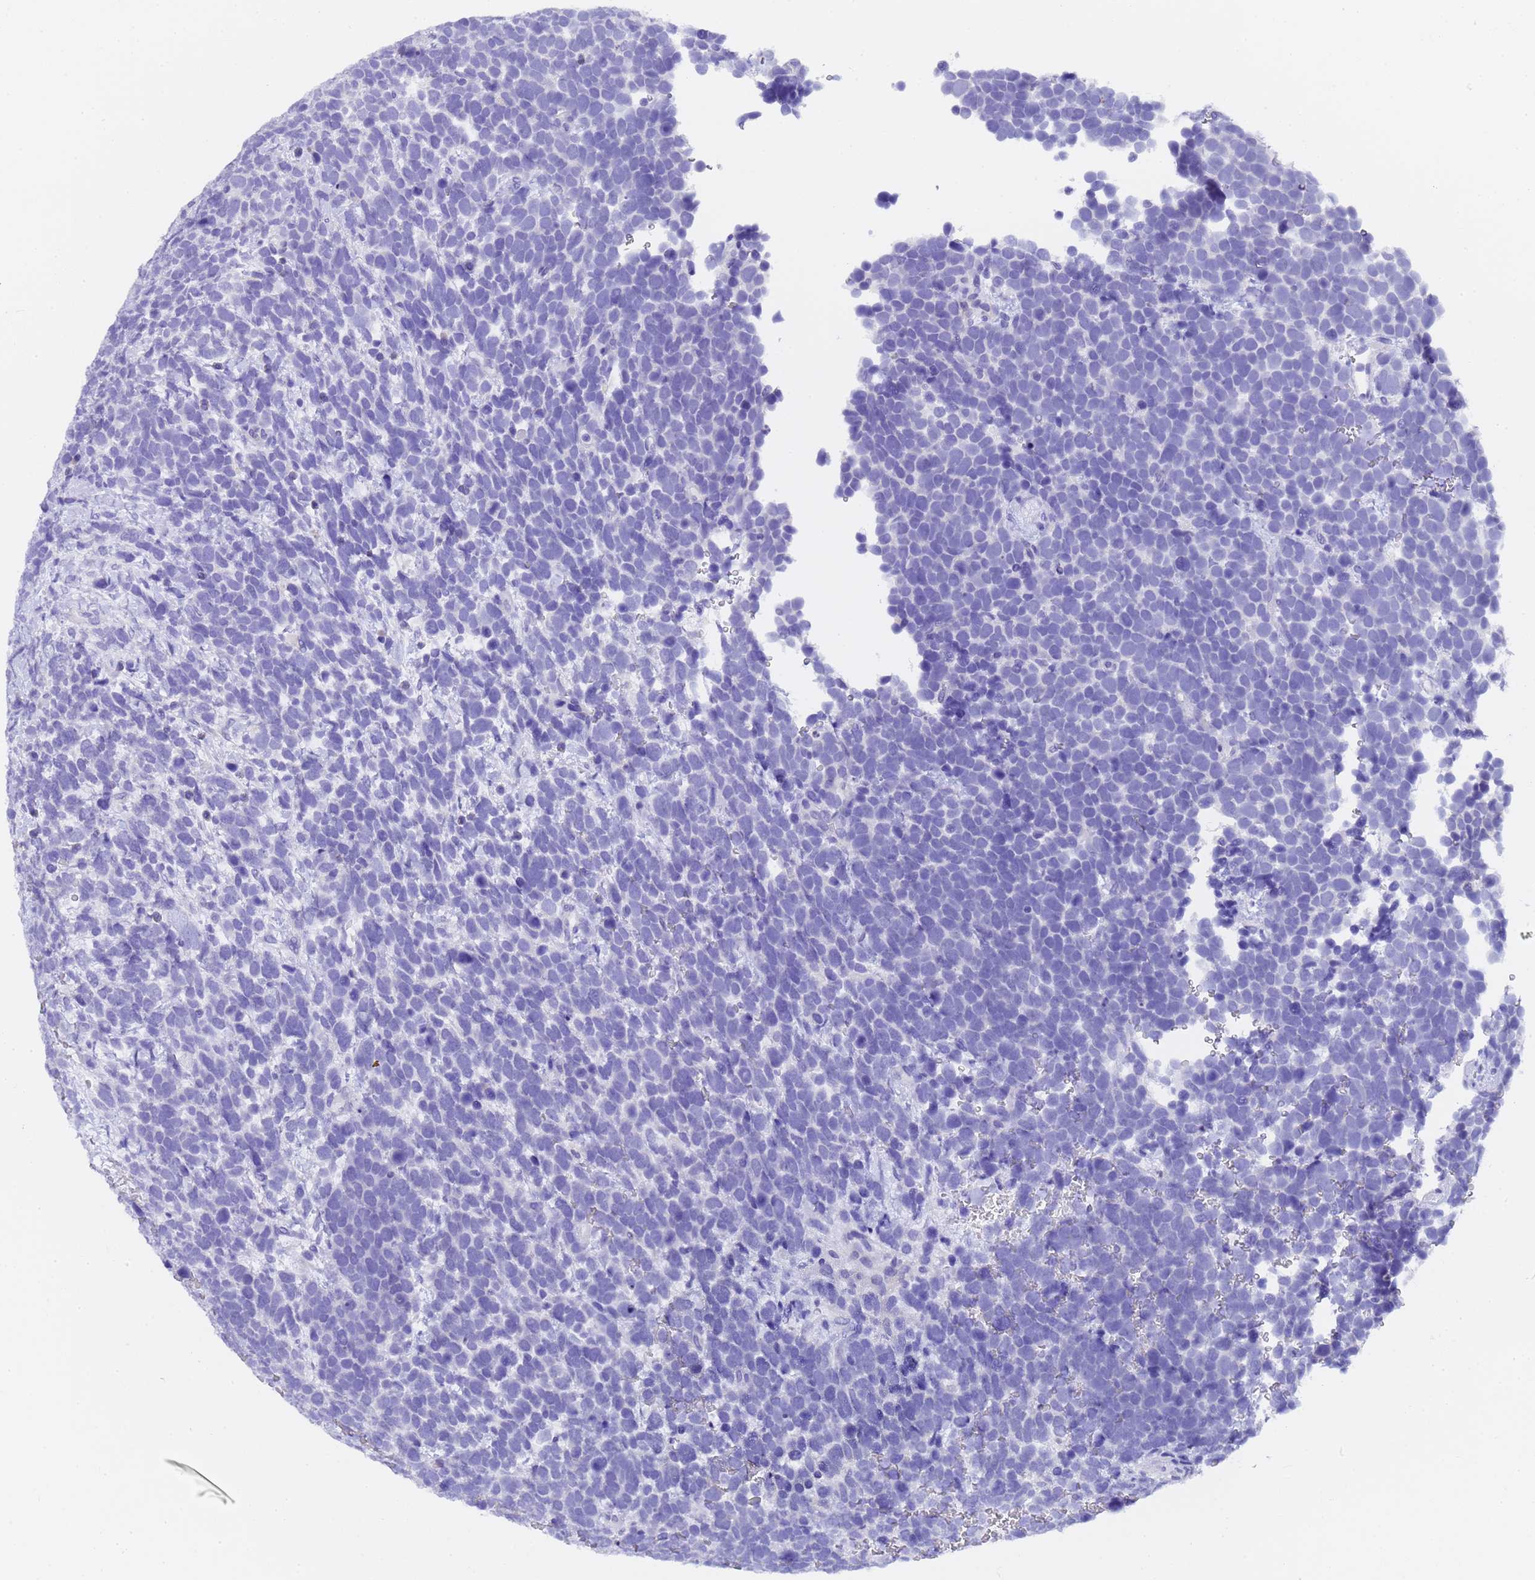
{"staining": {"intensity": "negative", "quantity": "none", "location": "none"}, "tissue": "urothelial cancer", "cell_type": "Tumor cells", "image_type": "cancer", "snomed": [{"axis": "morphology", "description": "Urothelial carcinoma, High grade"}, {"axis": "topography", "description": "Urinary bladder"}], "caption": "Histopathology image shows no protein positivity in tumor cells of urothelial cancer tissue.", "gene": "GABRA1", "patient": {"sex": "female", "age": 82}}